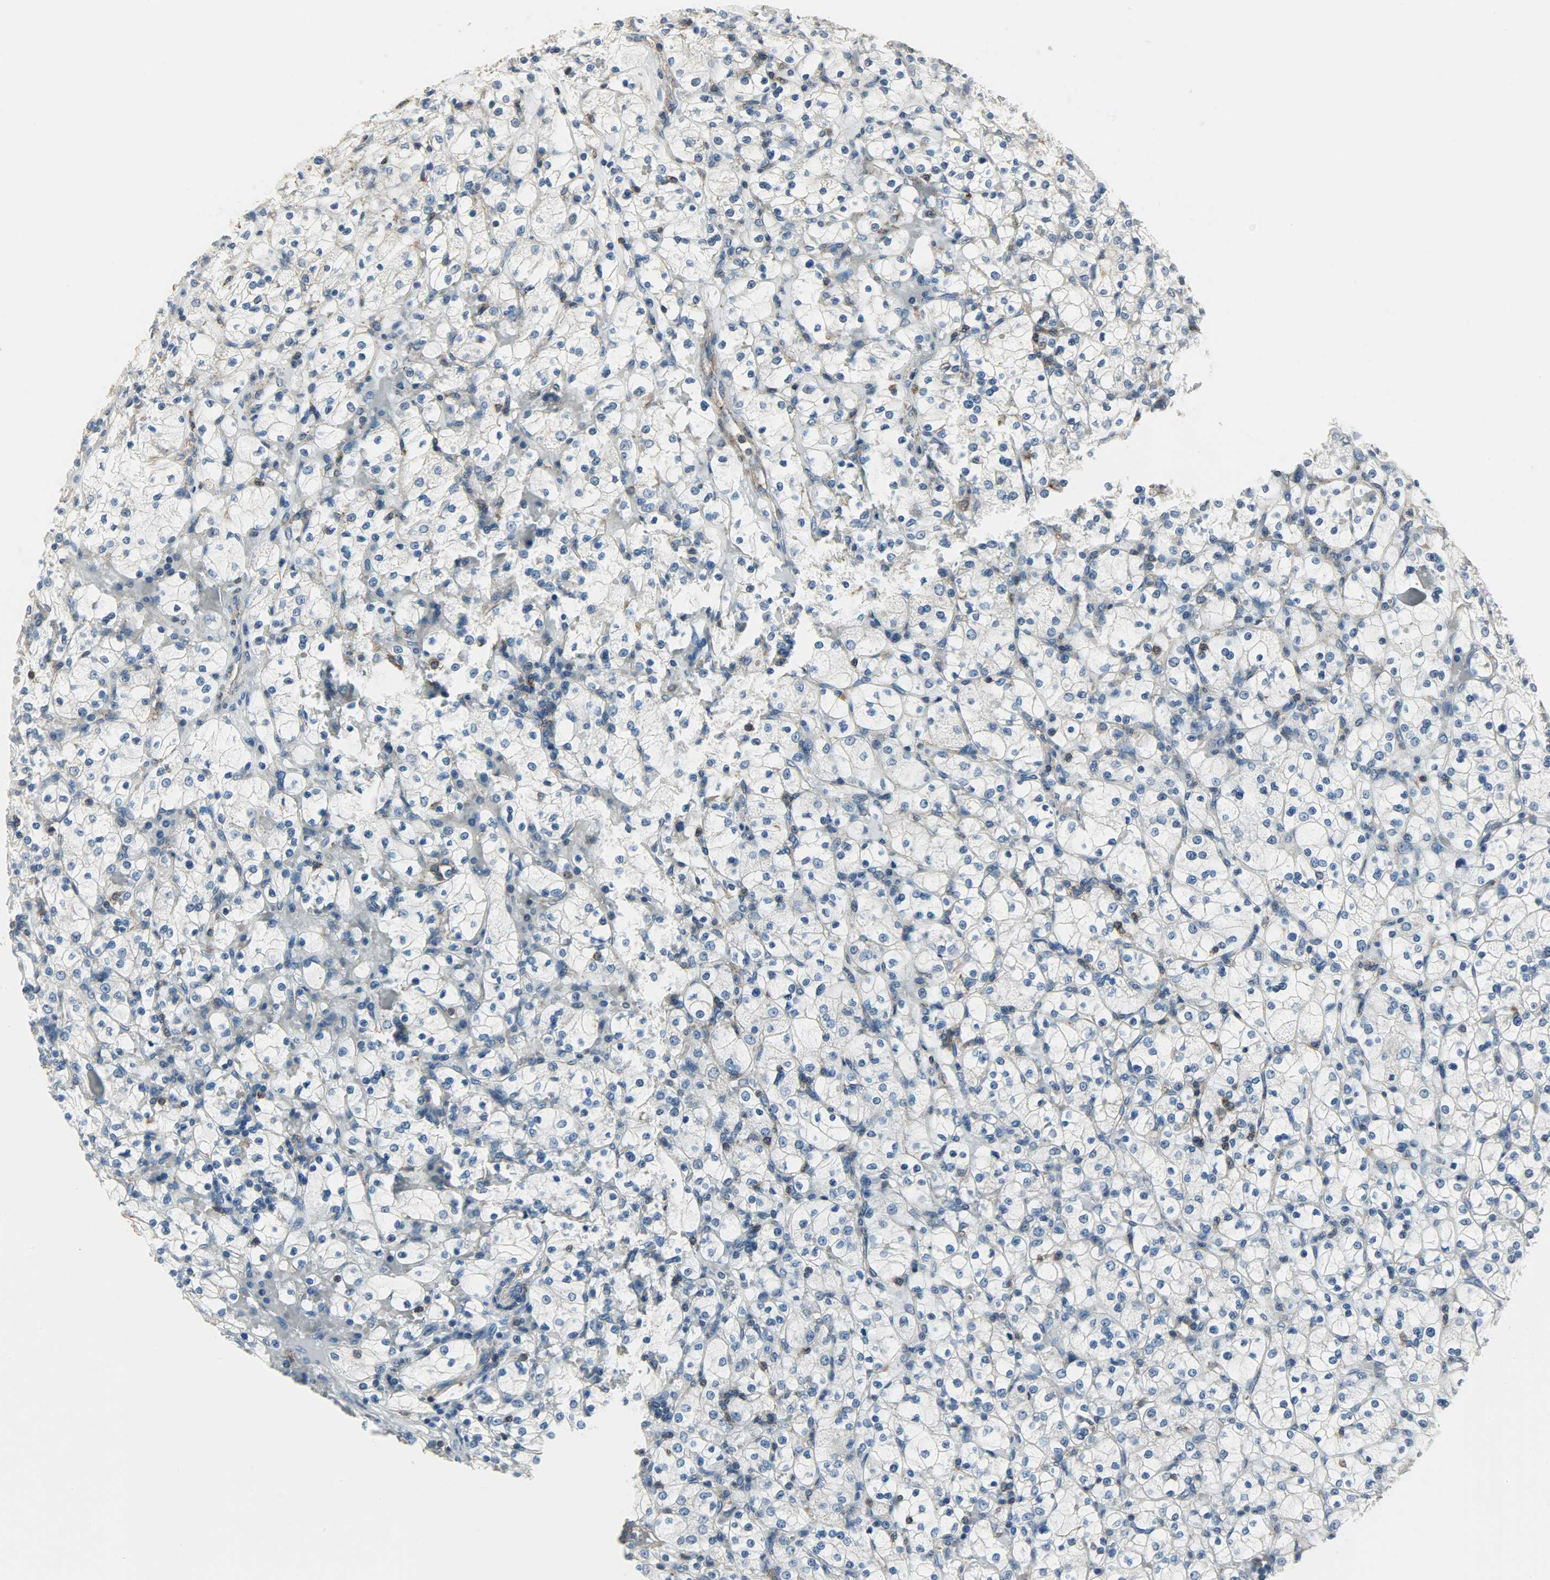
{"staining": {"intensity": "weak", "quantity": "25%-75%", "location": "cytoplasmic/membranous"}, "tissue": "renal cancer", "cell_type": "Tumor cells", "image_type": "cancer", "snomed": [{"axis": "morphology", "description": "Adenocarcinoma, NOS"}, {"axis": "topography", "description": "Kidney"}], "caption": "Protein expression analysis of human adenocarcinoma (renal) reveals weak cytoplasmic/membranous staining in approximately 25%-75% of tumor cells. The protein is shown in brown color, while the nuclei are stained blue.", "gene": "DNAJA4", "patient": {"sex": "female", "age": 83}}